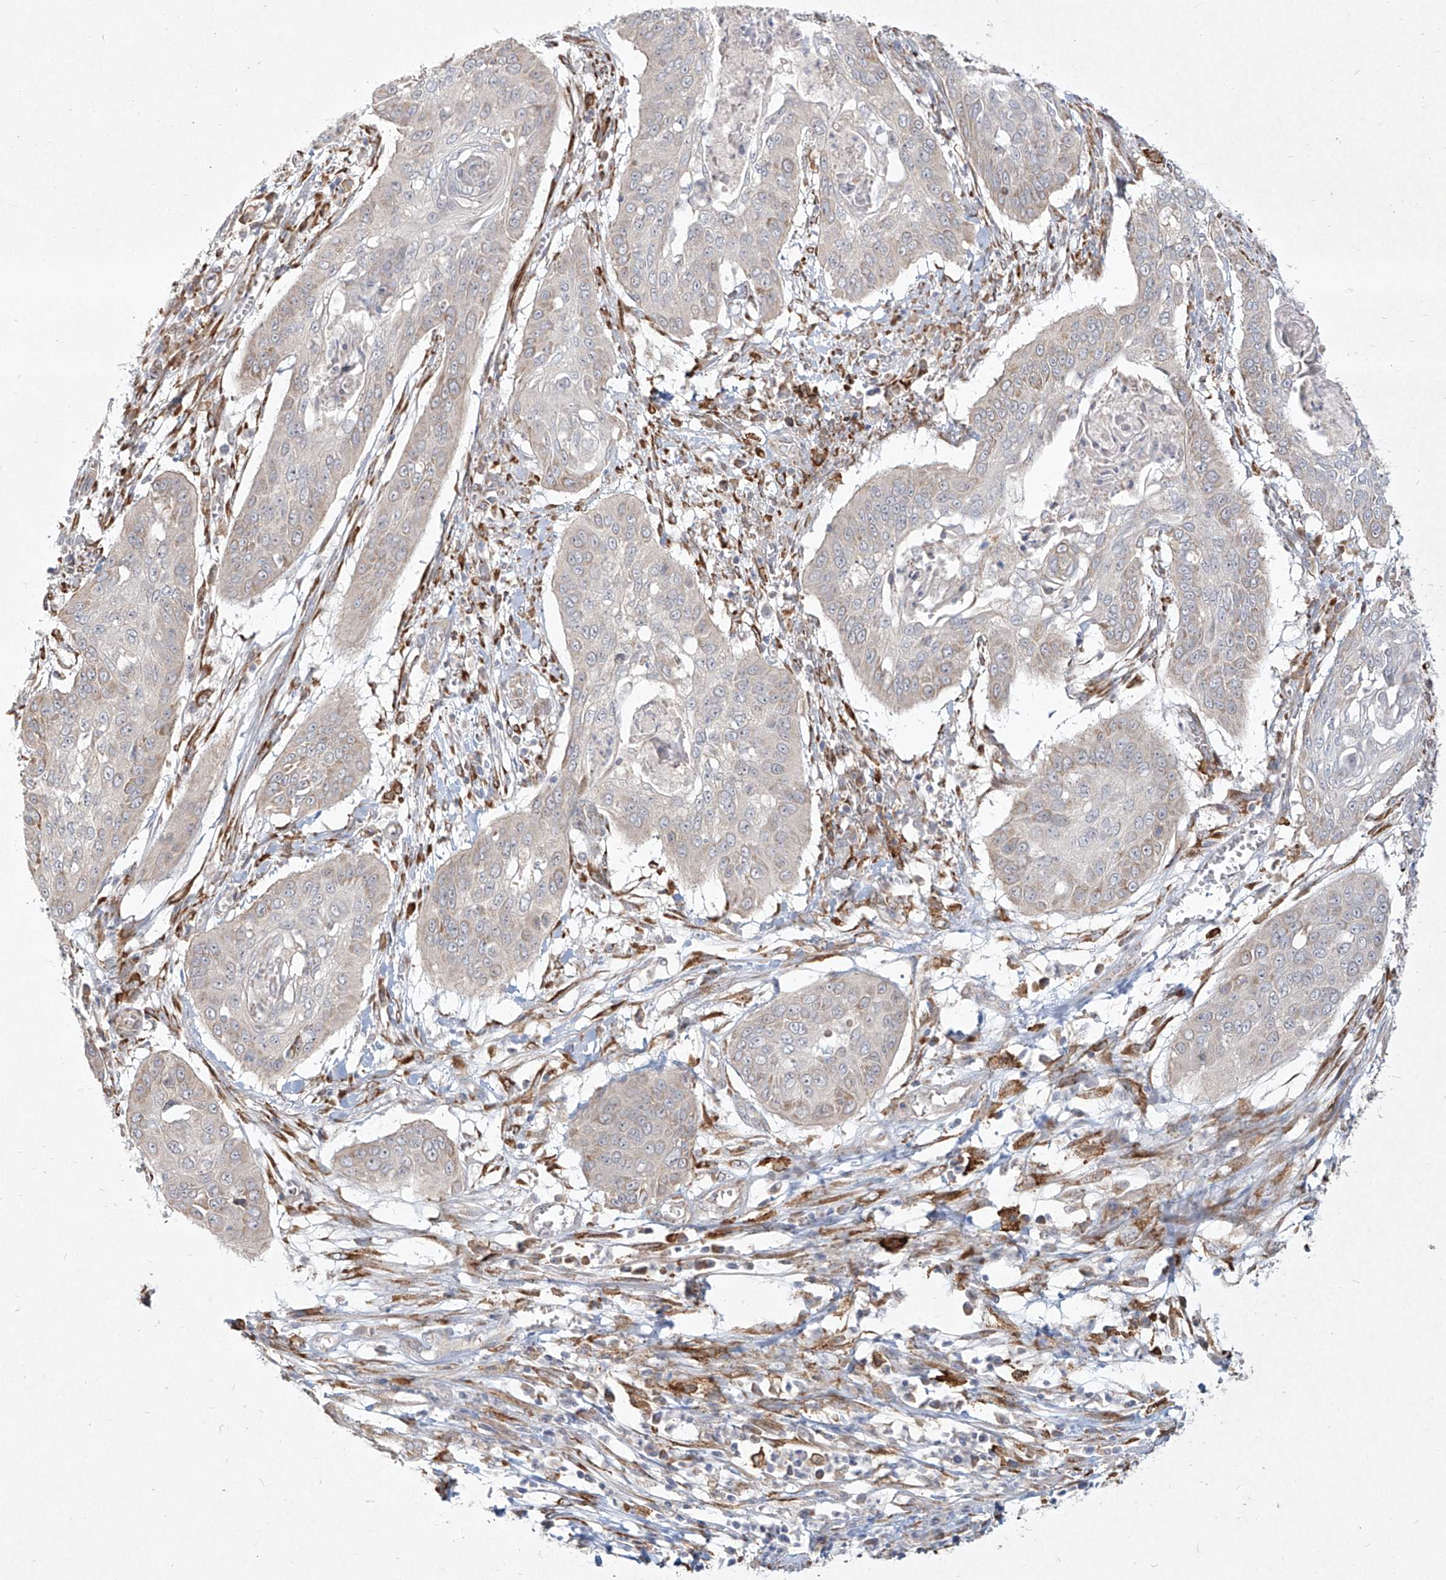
{"staining": {"intensity": "negative", "quantity": "none", "location": "none"}, "tissue": "cervical cancer", "cell_type": "Tumor cells", "image_type": "cancer", "snomed": [{"axis": "morphology", "description": "Squamous cell carcinoma, NOS"}, {"axis": "topography", "description": "Cervix"}], "caption": "This is an immunohistochemistry (IHC) micrograph of cervical cancer. There is no staining in tumor cells.", "gene": "CD209", "patient": {"sex": "female", "age": 39}}